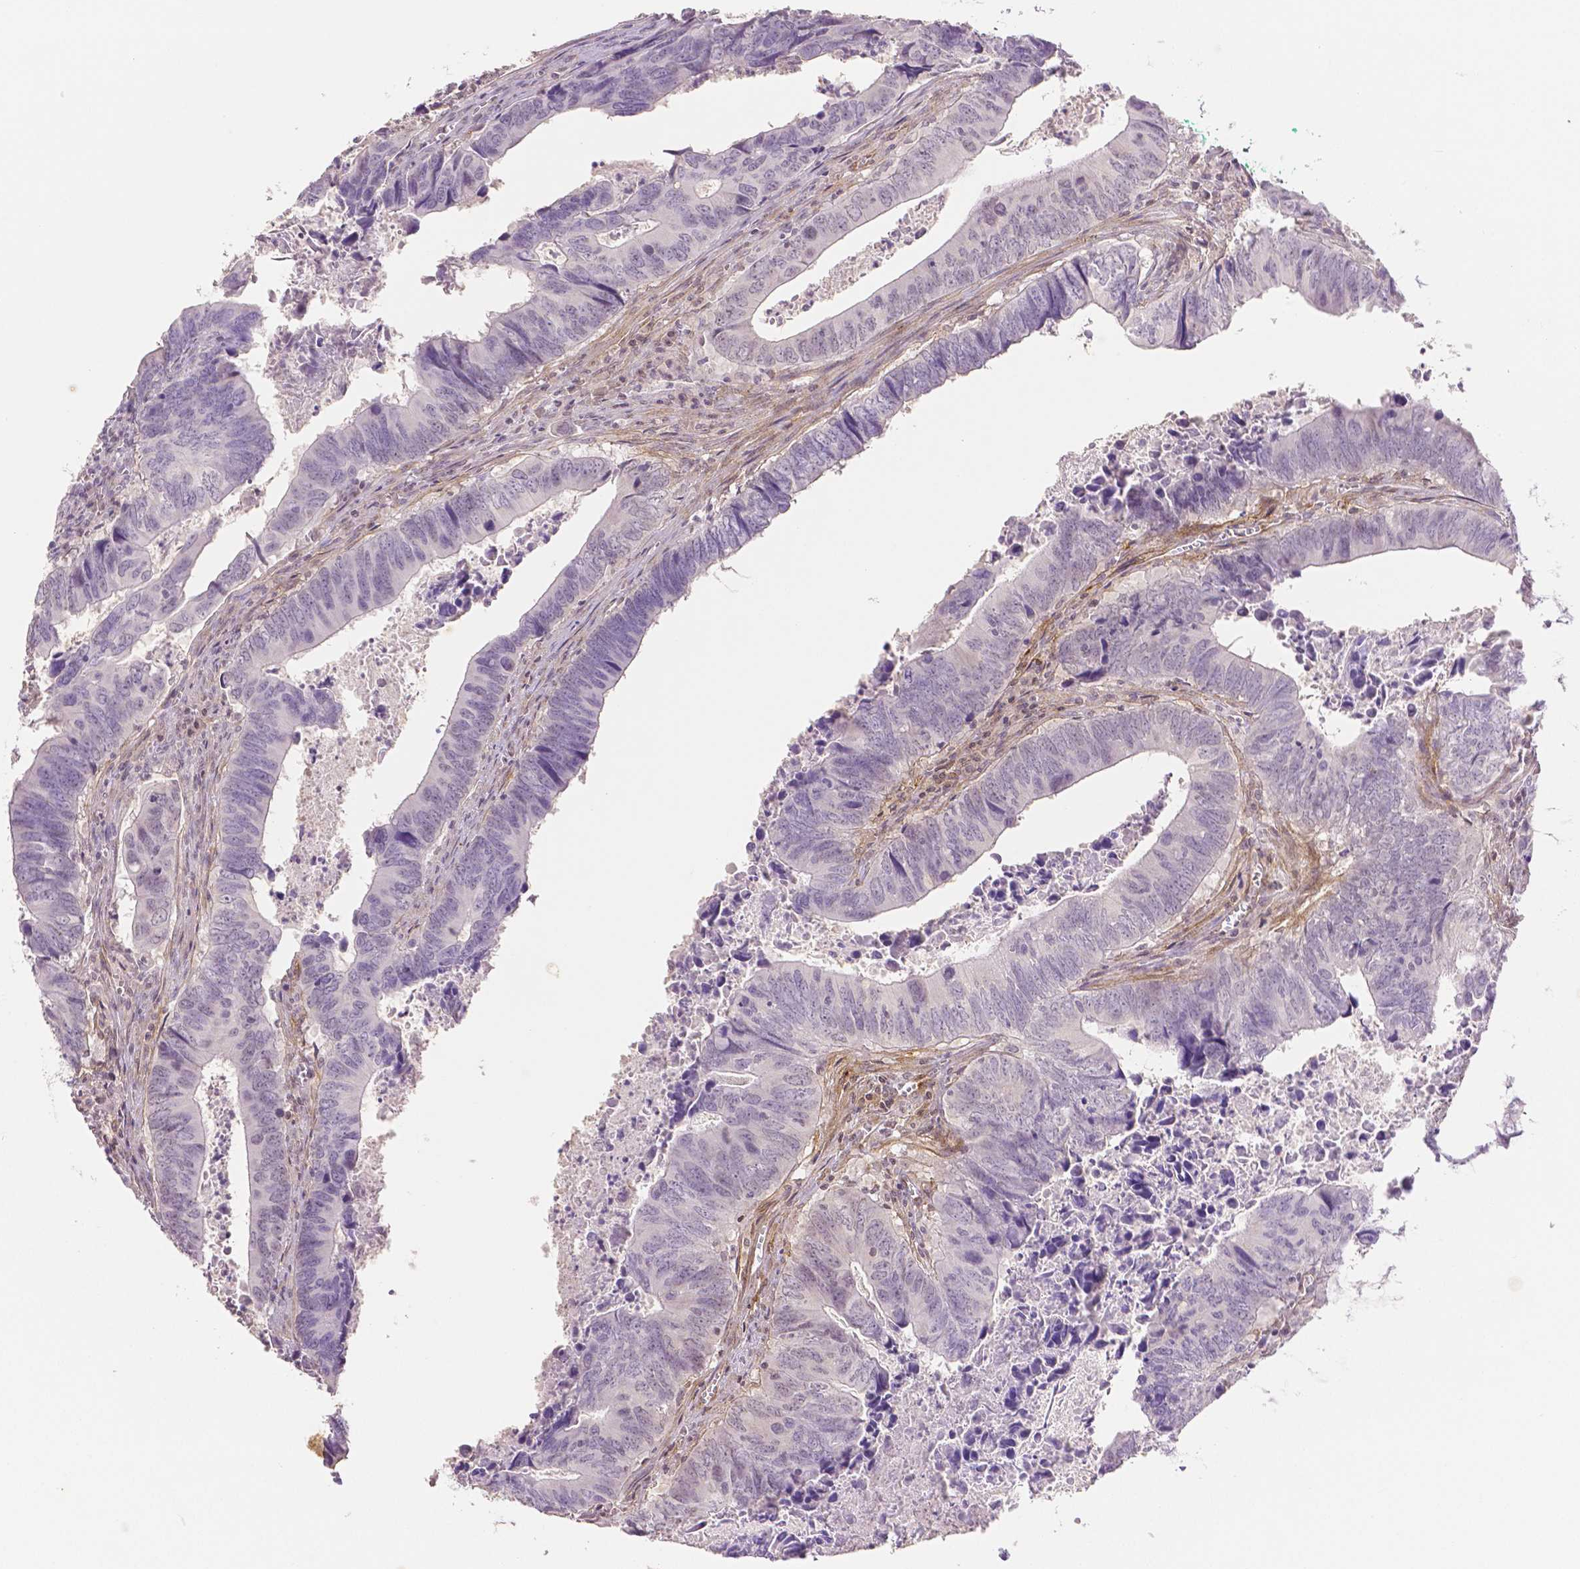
{"staining": {"intensity": "weak", "quantity": "<25%", "location": "cytoplasmic/membranous"}, "tissue": "colorectal cancer", "cell_type": "Tumor cells", "image_type": "cancer", "snomed": [{"axis": "morphology", "description": "Adenocarcinoma, NOS"}, {"axis": "topography", "description": "Colon"}], "caption": "Protein analysis of colorectal adenocarcinoma shows no significant staining in tumor cells.", "gene": "THY1", "patient": {"sex": "female", "age": 82}}